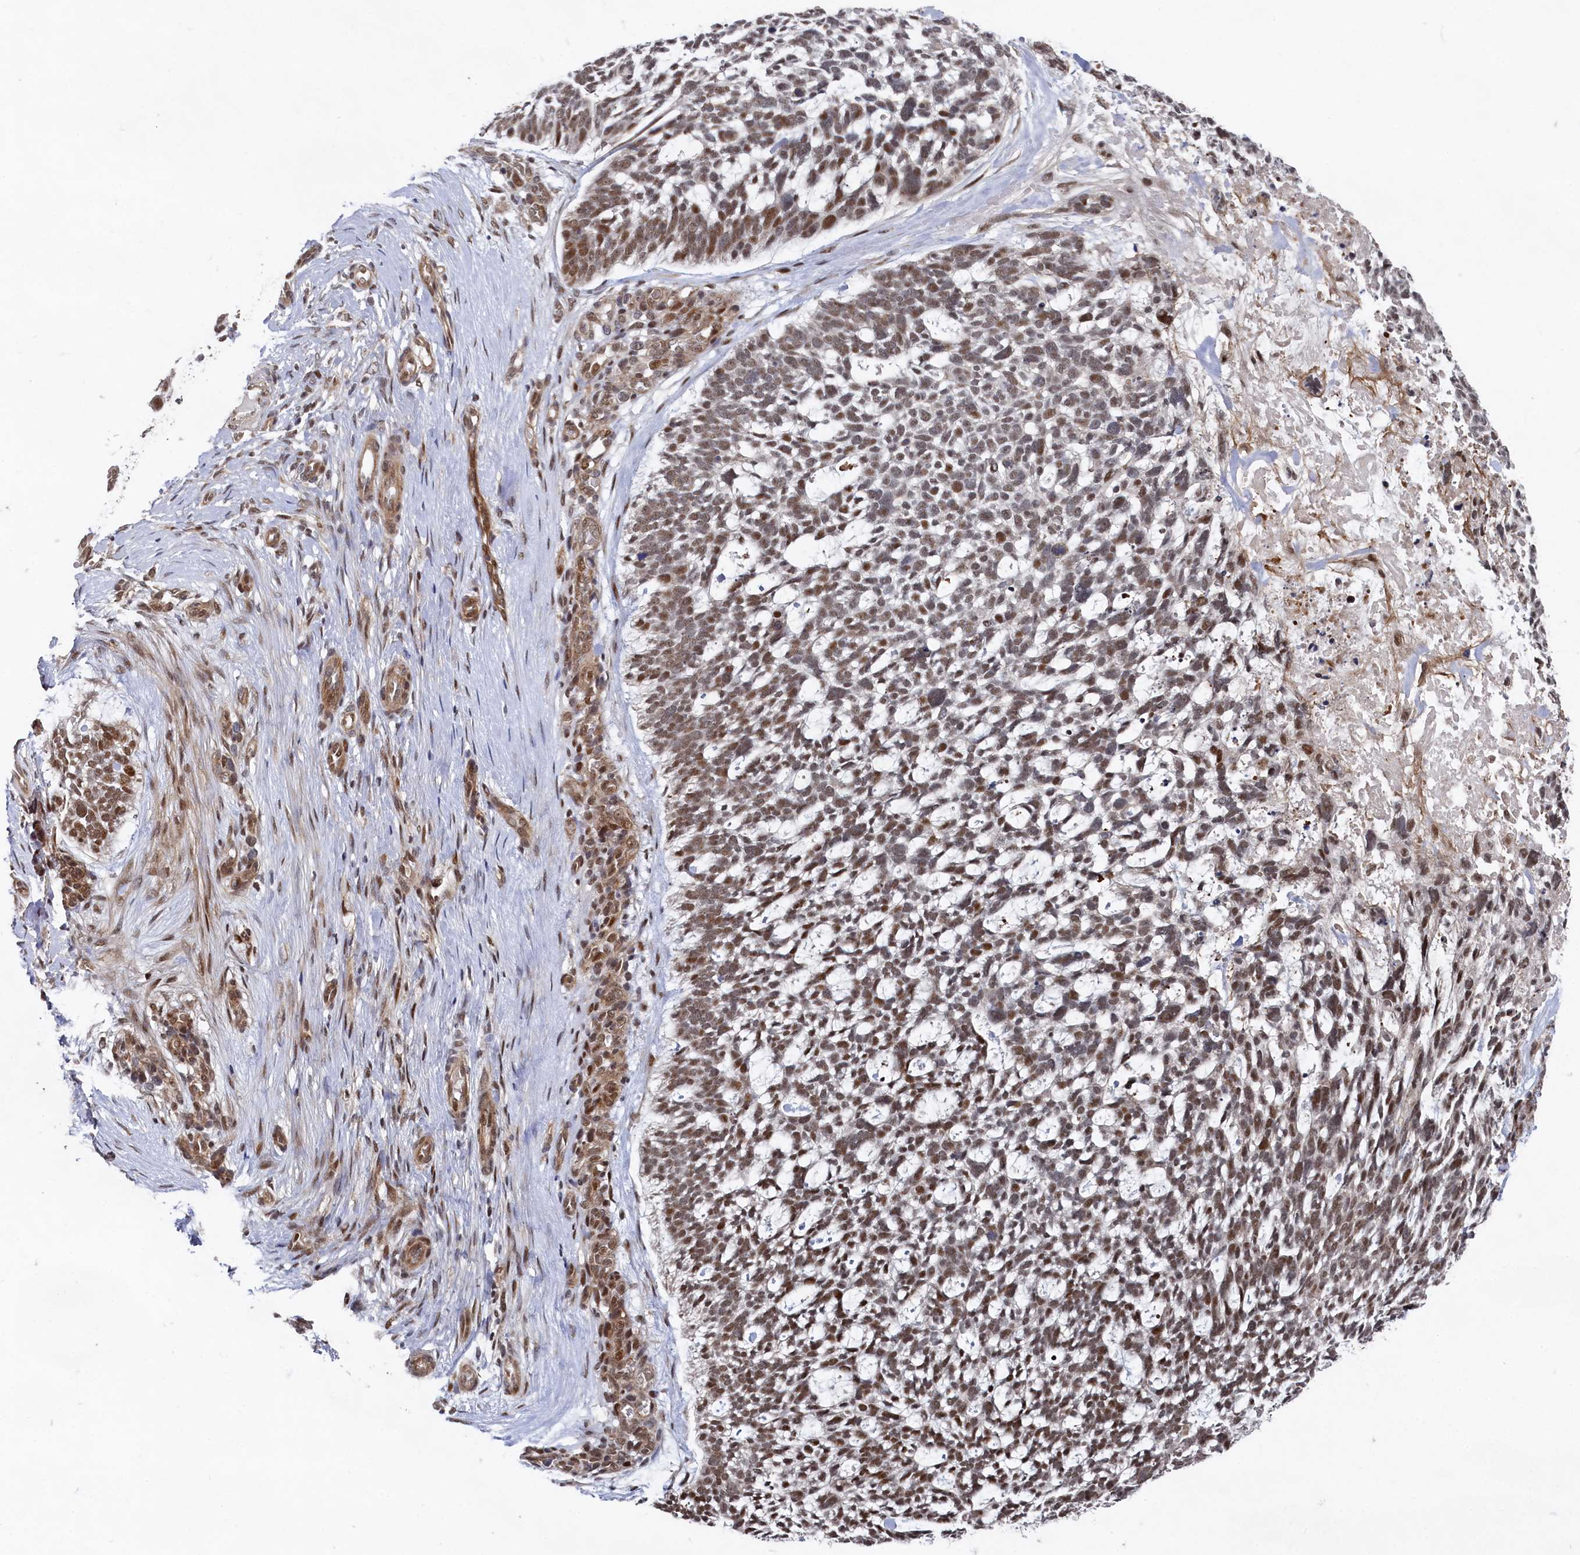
{"staining": {"intensity": "moderate", "quantity": "25%-75%", "location": "nuclear"}, "tissue": "skin cancer", "cell_type": "Tumor cells", "image_type": "cancer", "snomed": [{"axis": "morphology", "description": "Basal cell carcinoma"}, {"axis": "topography", "description": "Skin"}], "caption": "Human skin cancer (basal cell carcinoma) stained with a protein marker demonstrates moderate staining in tumor cells.", "gene": "BUB3", "patient": {"sex": "male", "age": 88}}